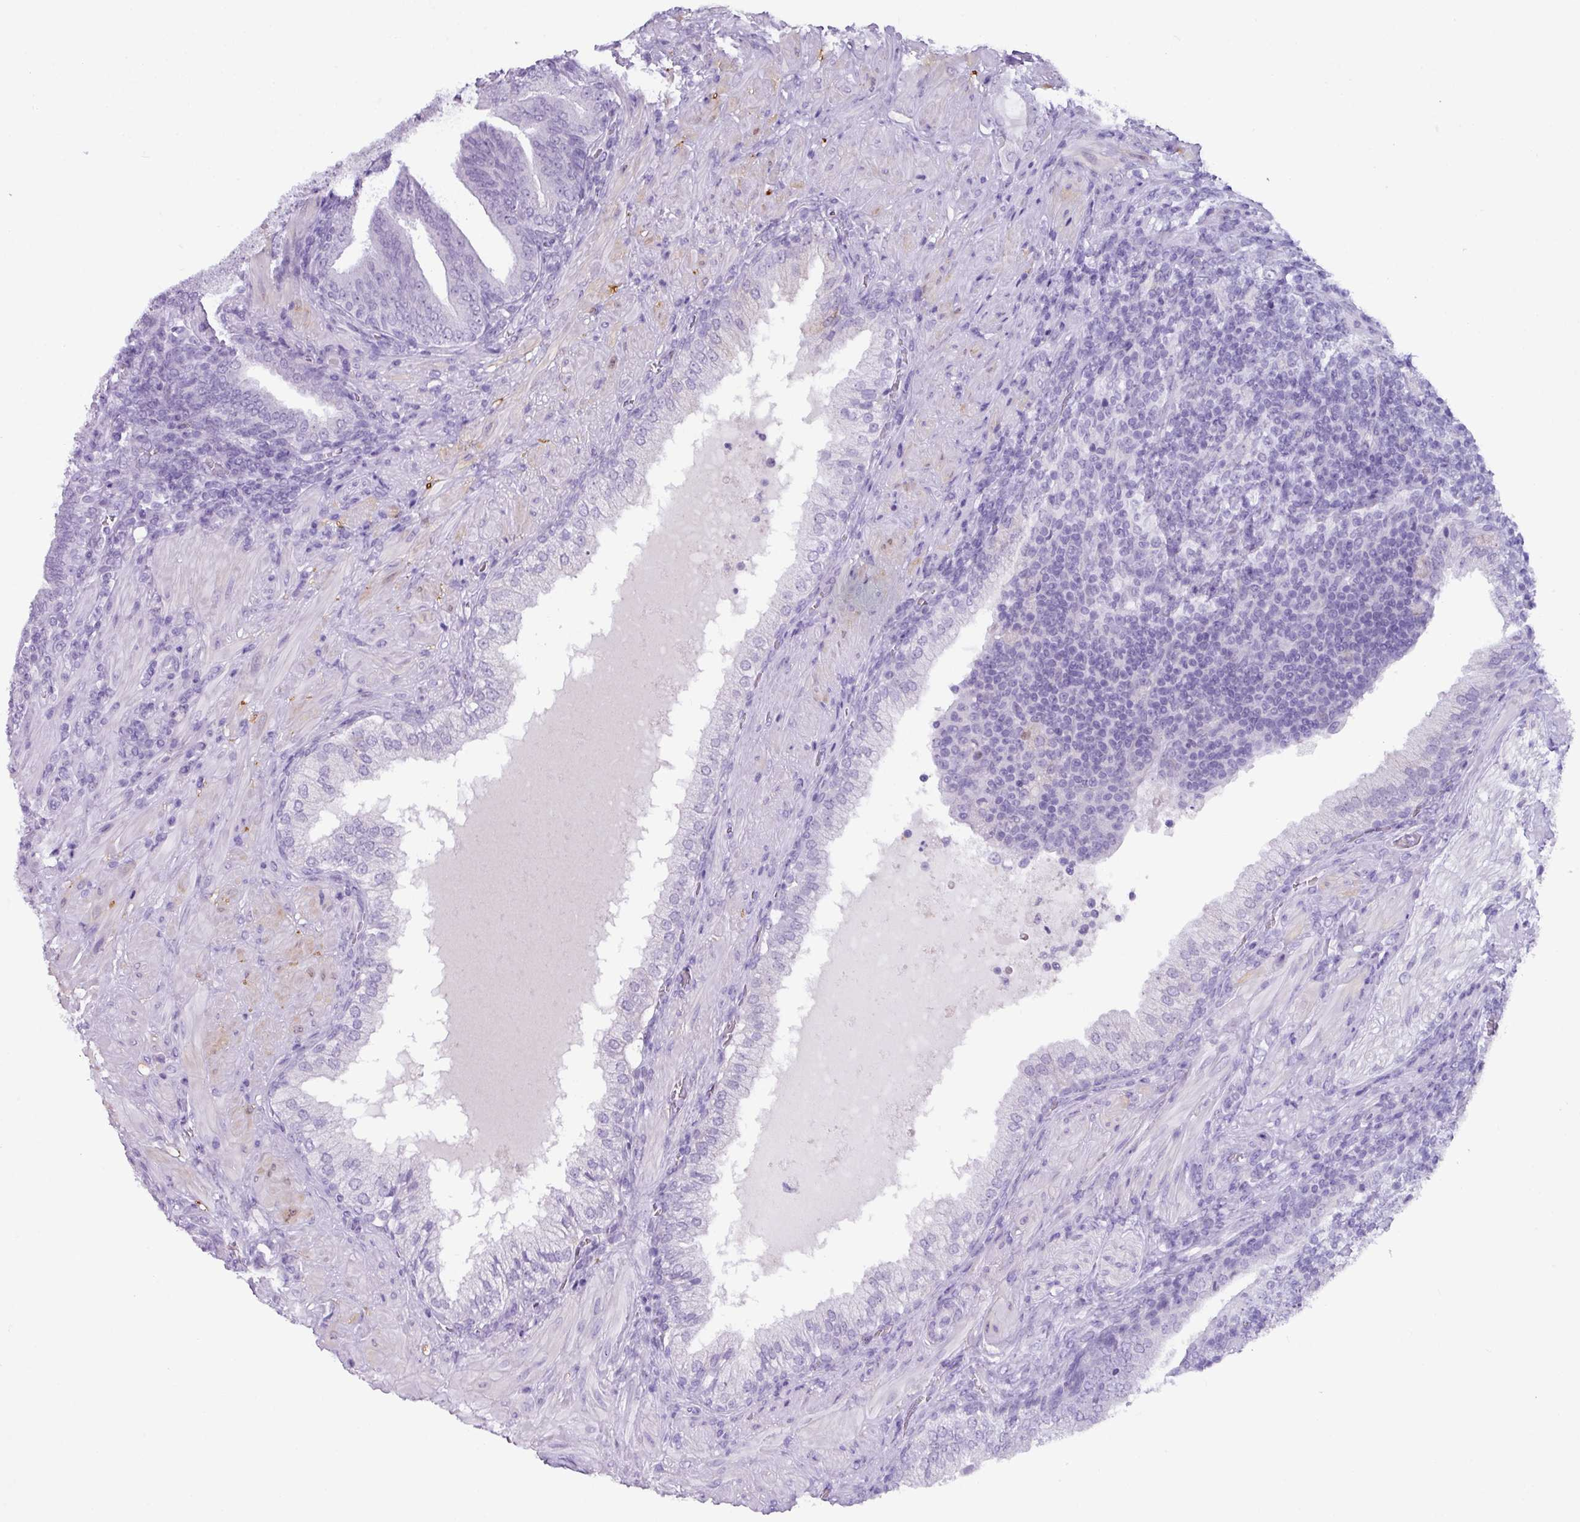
{"staining": {"intensity": "negative", "quantity": "none", "location": "none"}, "tissue": "prostate cancer", "cell_type": "Tumor cells", "image_type": "cancer", "snomed": [{"axis": "morphology", "description": "Adenocarcinoma, High grade"}, {"axis": "topography", "description": "Prostate"}], "caption": "Image shows no protein staining in tumor cells of prostate cancer tissue.", "gene": "ZNF524", "patient": {"sex": "male", "age": 55}}